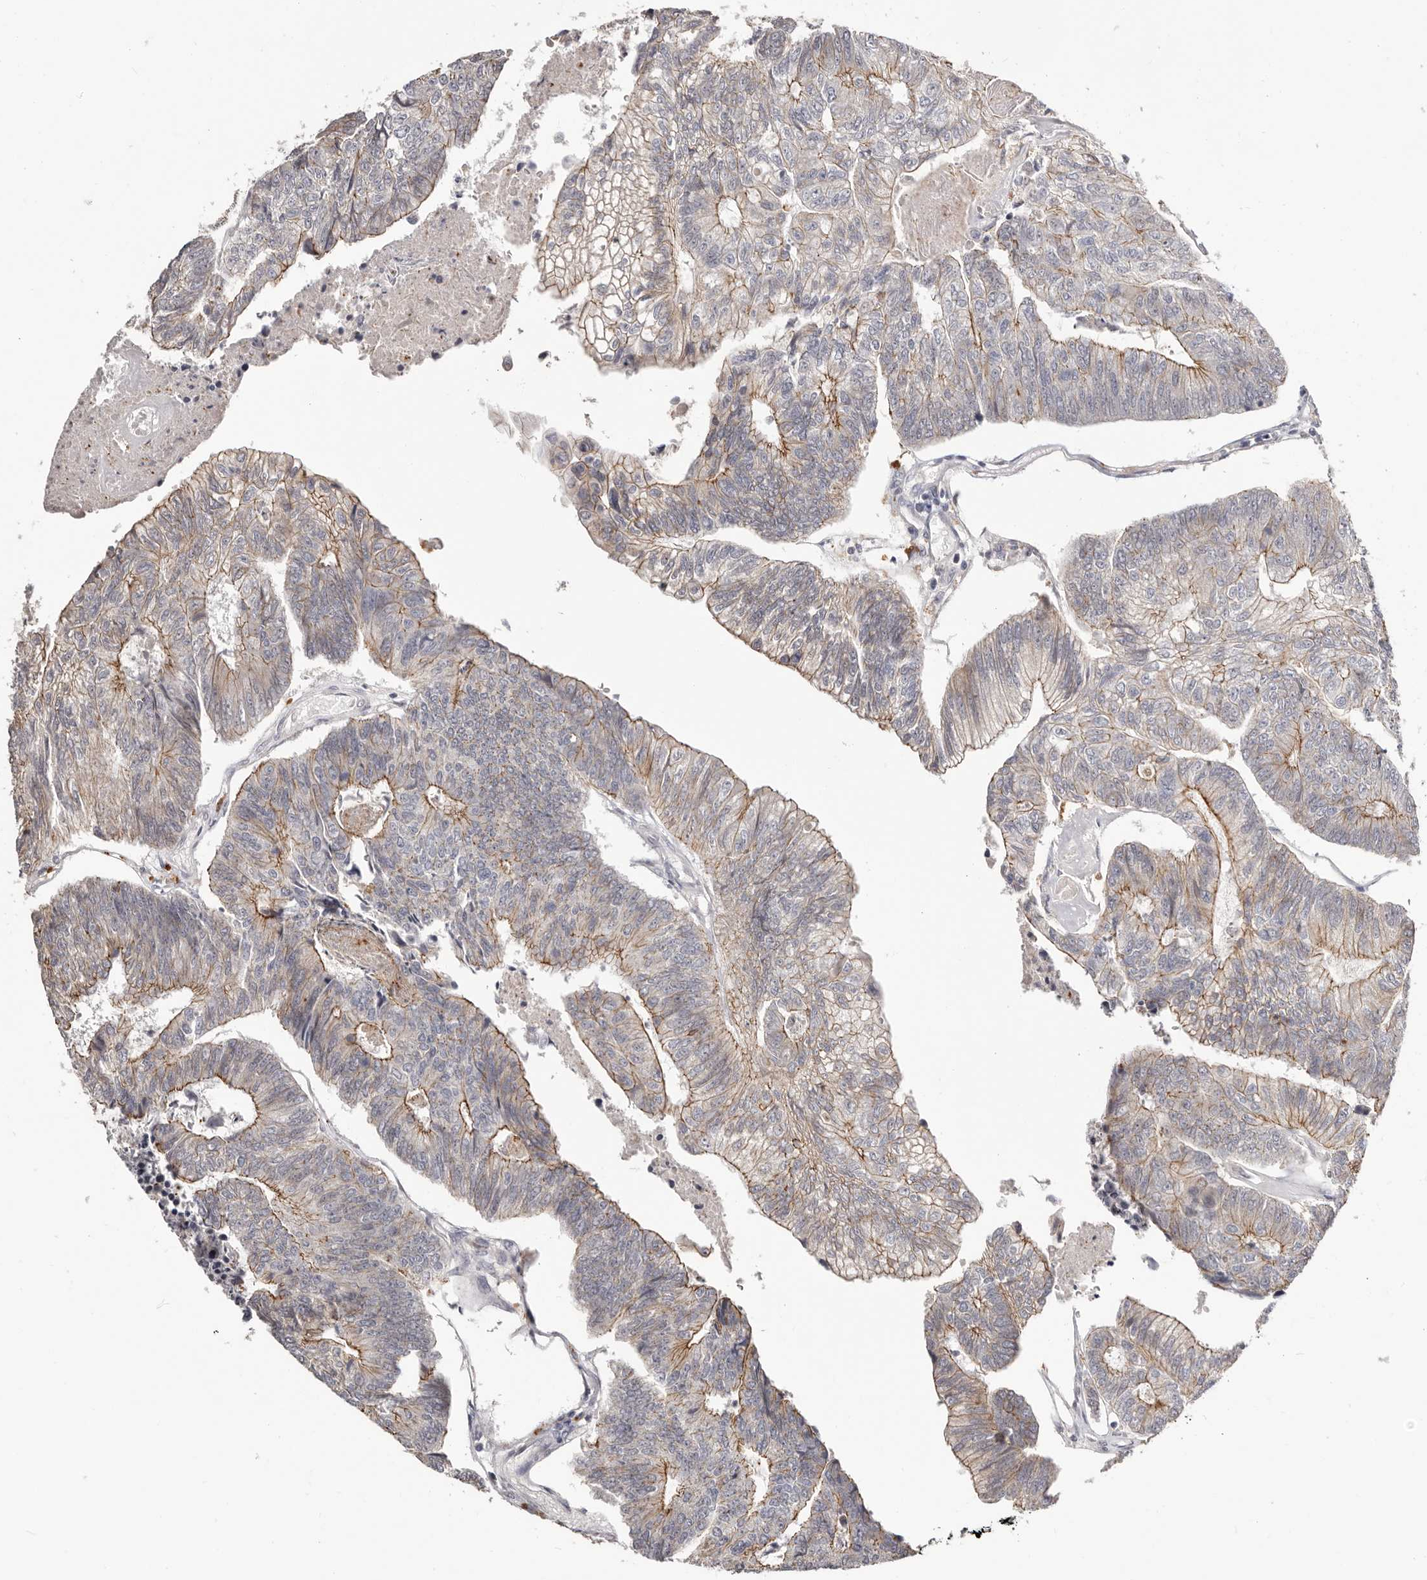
{"staining": {"intensity": "moderate", "quantity": "25%-75%", "location": "cytoplasmic/membranous"}, "tissue": "colorectal cancer", "cell_type": "Tumor cells", "image_type": "cancer", "snomed": [{"axis": "morphology", "description": "Adenocarcinoma, NOS"}, {"axis": "topography", "description": "Colon"}], "caption": "Tumor cells exhibit medium levels of moderate cytoplasmic/membranous positivity in about 25%-75% of cells in colorectal adenocarcinoma. Nuclei are stained in blue.", "gene": "PCDHB6", "patient": {"sex": "female", "age": 67}}